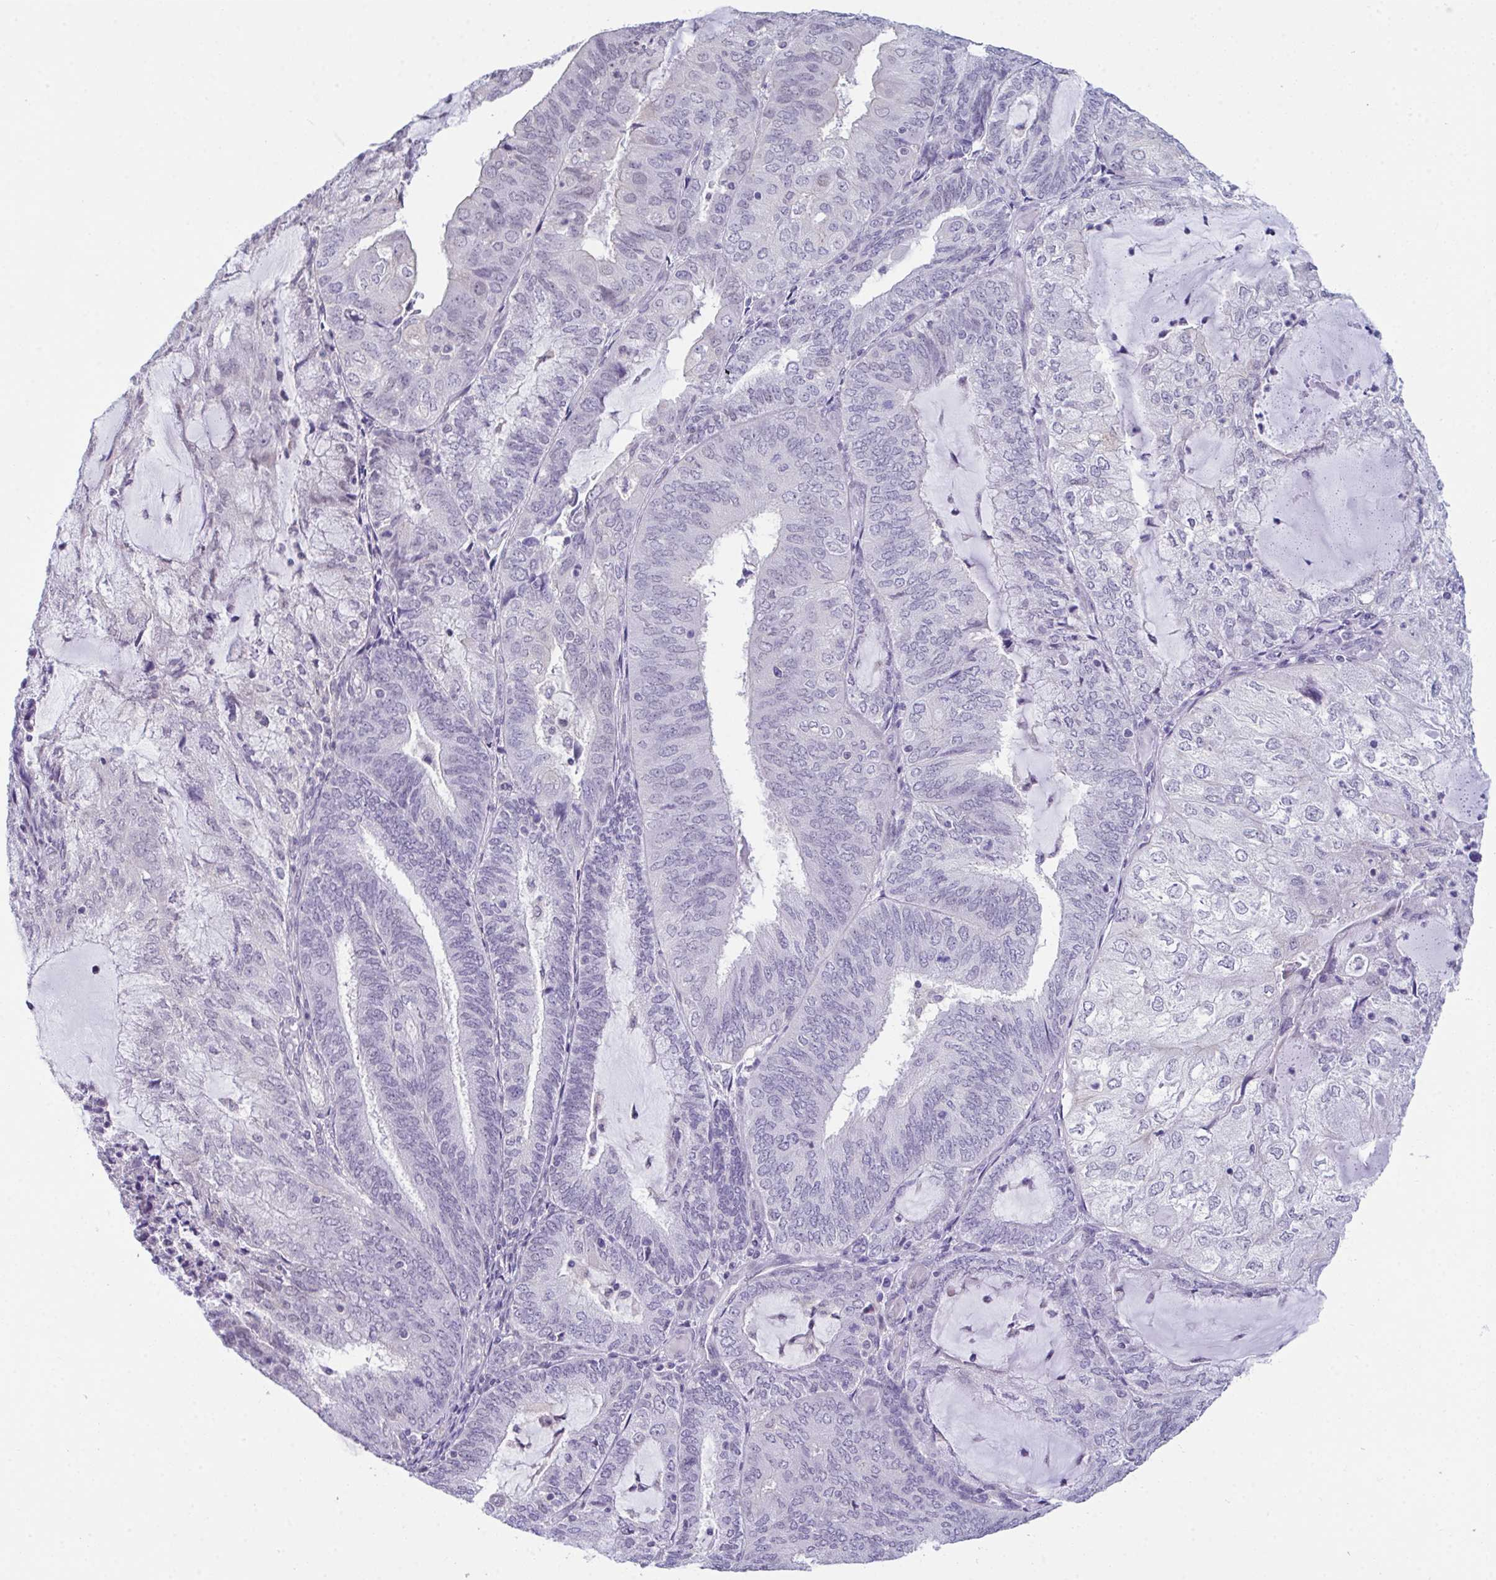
{"staining": {"intensity": "negative", "quantity": "none", "location": "none"}, "tissue": "endometrial cancer", "cell_type": "Tumor cells", "image_type": "cancer", "snomed": [{"axis": "morphology", "description": "Adenocarcinoma, NOS"}, {"axis": "topography", "description": "Endometrium"}], "caption": "A high-resolution histopathology image shows immunohistochemistry staining of endometrial adenocarcinoma, which reveals no significant positivity in tumor cells.", "gene": "ATP6V0D2", "patient": {"sex": "female", "age": 81}}